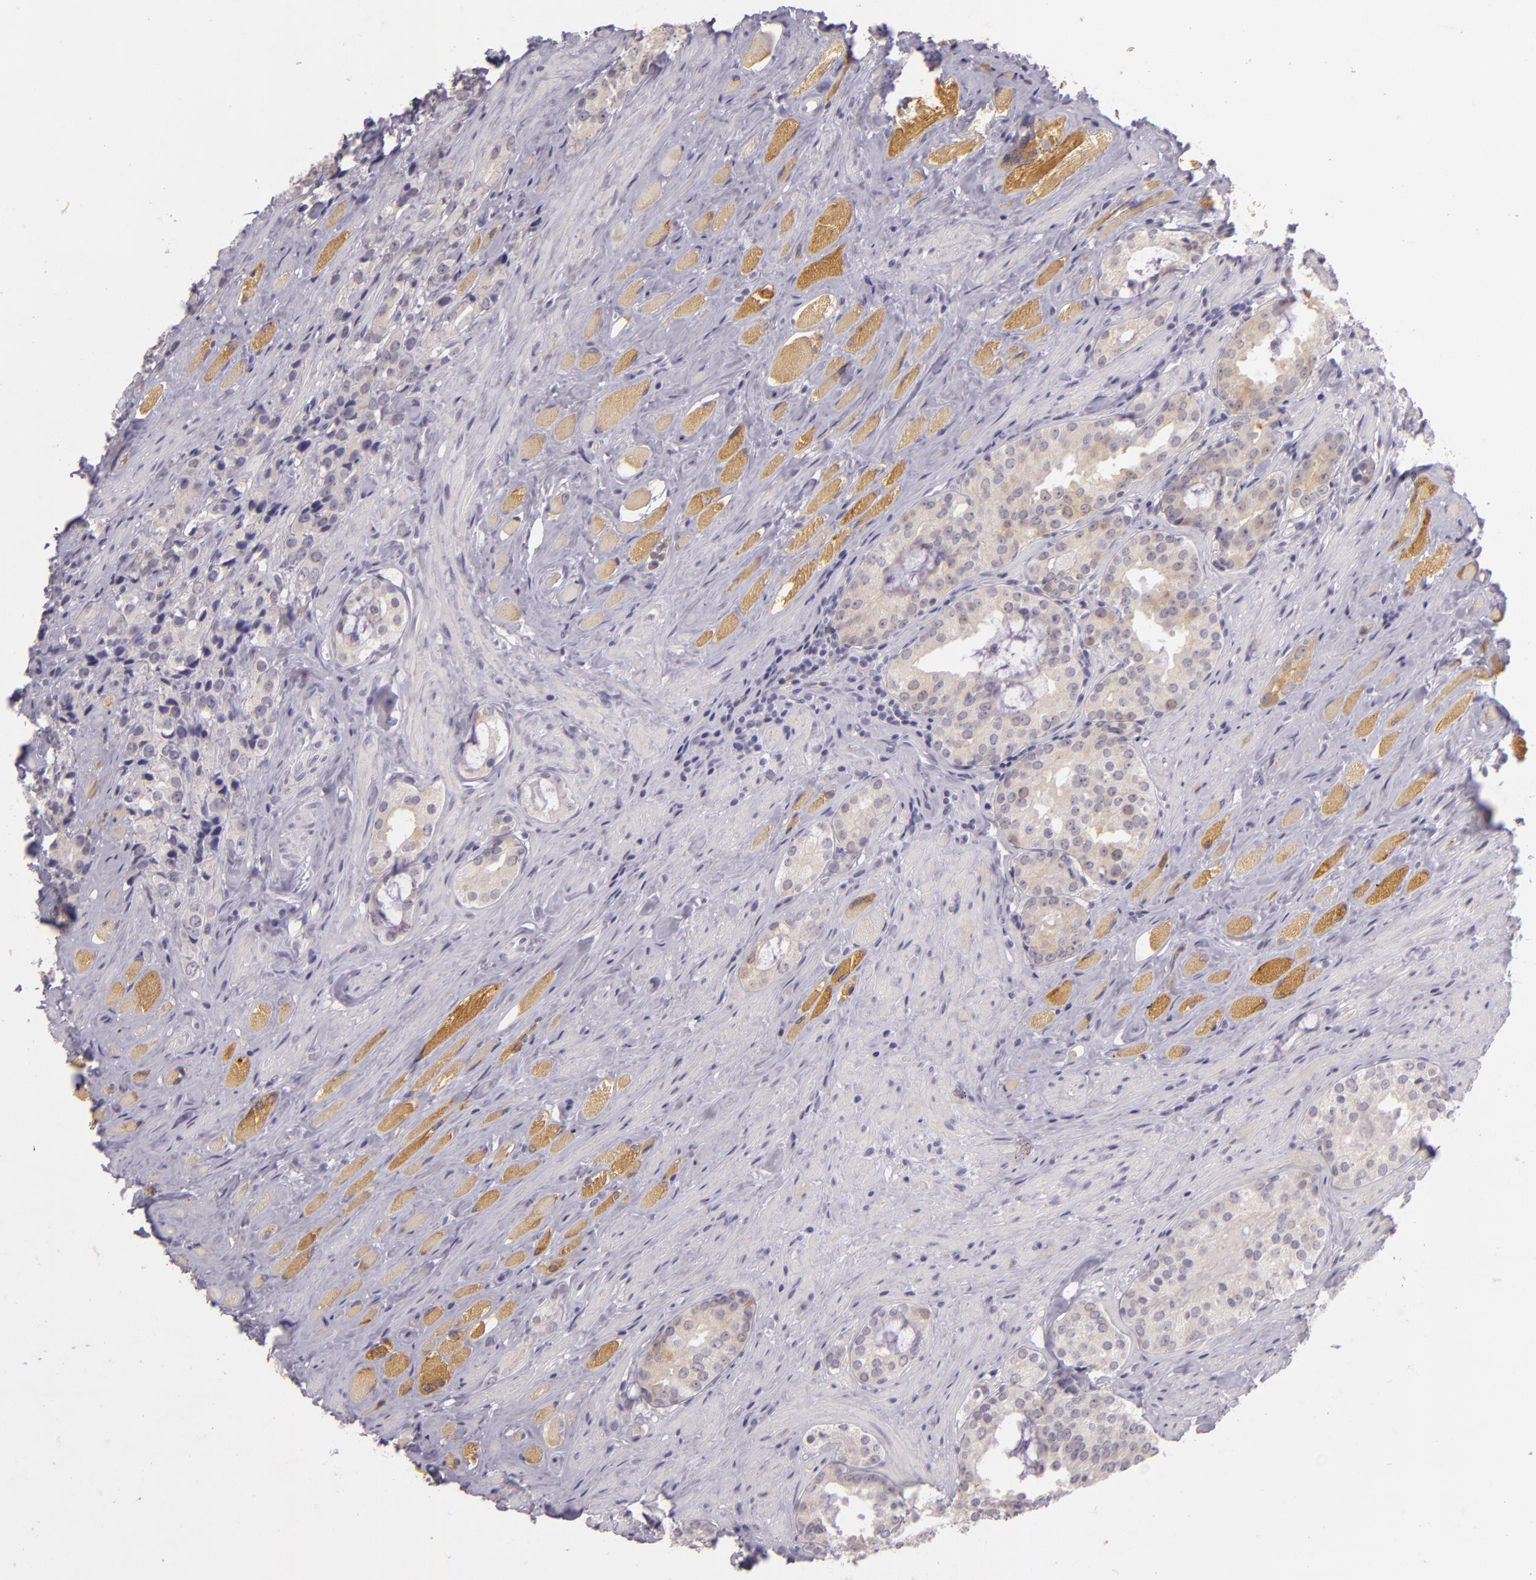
{"staining": {"intensity": "weak", "quantity": "<25%", "location": "cytoplasmic/membranous"}, "tissue": "prostate cancer", "cell_type": "Tumor cells", "image_type": "cancer", "snomed": [{"axis": "morphology", "description": "Adenocarcinoma, Medium grade"}, {"axis": "topography", "description": "Prostate"}], "caption": "A photomicrograph of prostate cancer (adenocarcinoma (medium-grade)) stained for a protein exhibits no brown staining in tumor cells.", "gene": "CBS", "patient": {"sex": "male", "age": 73}}